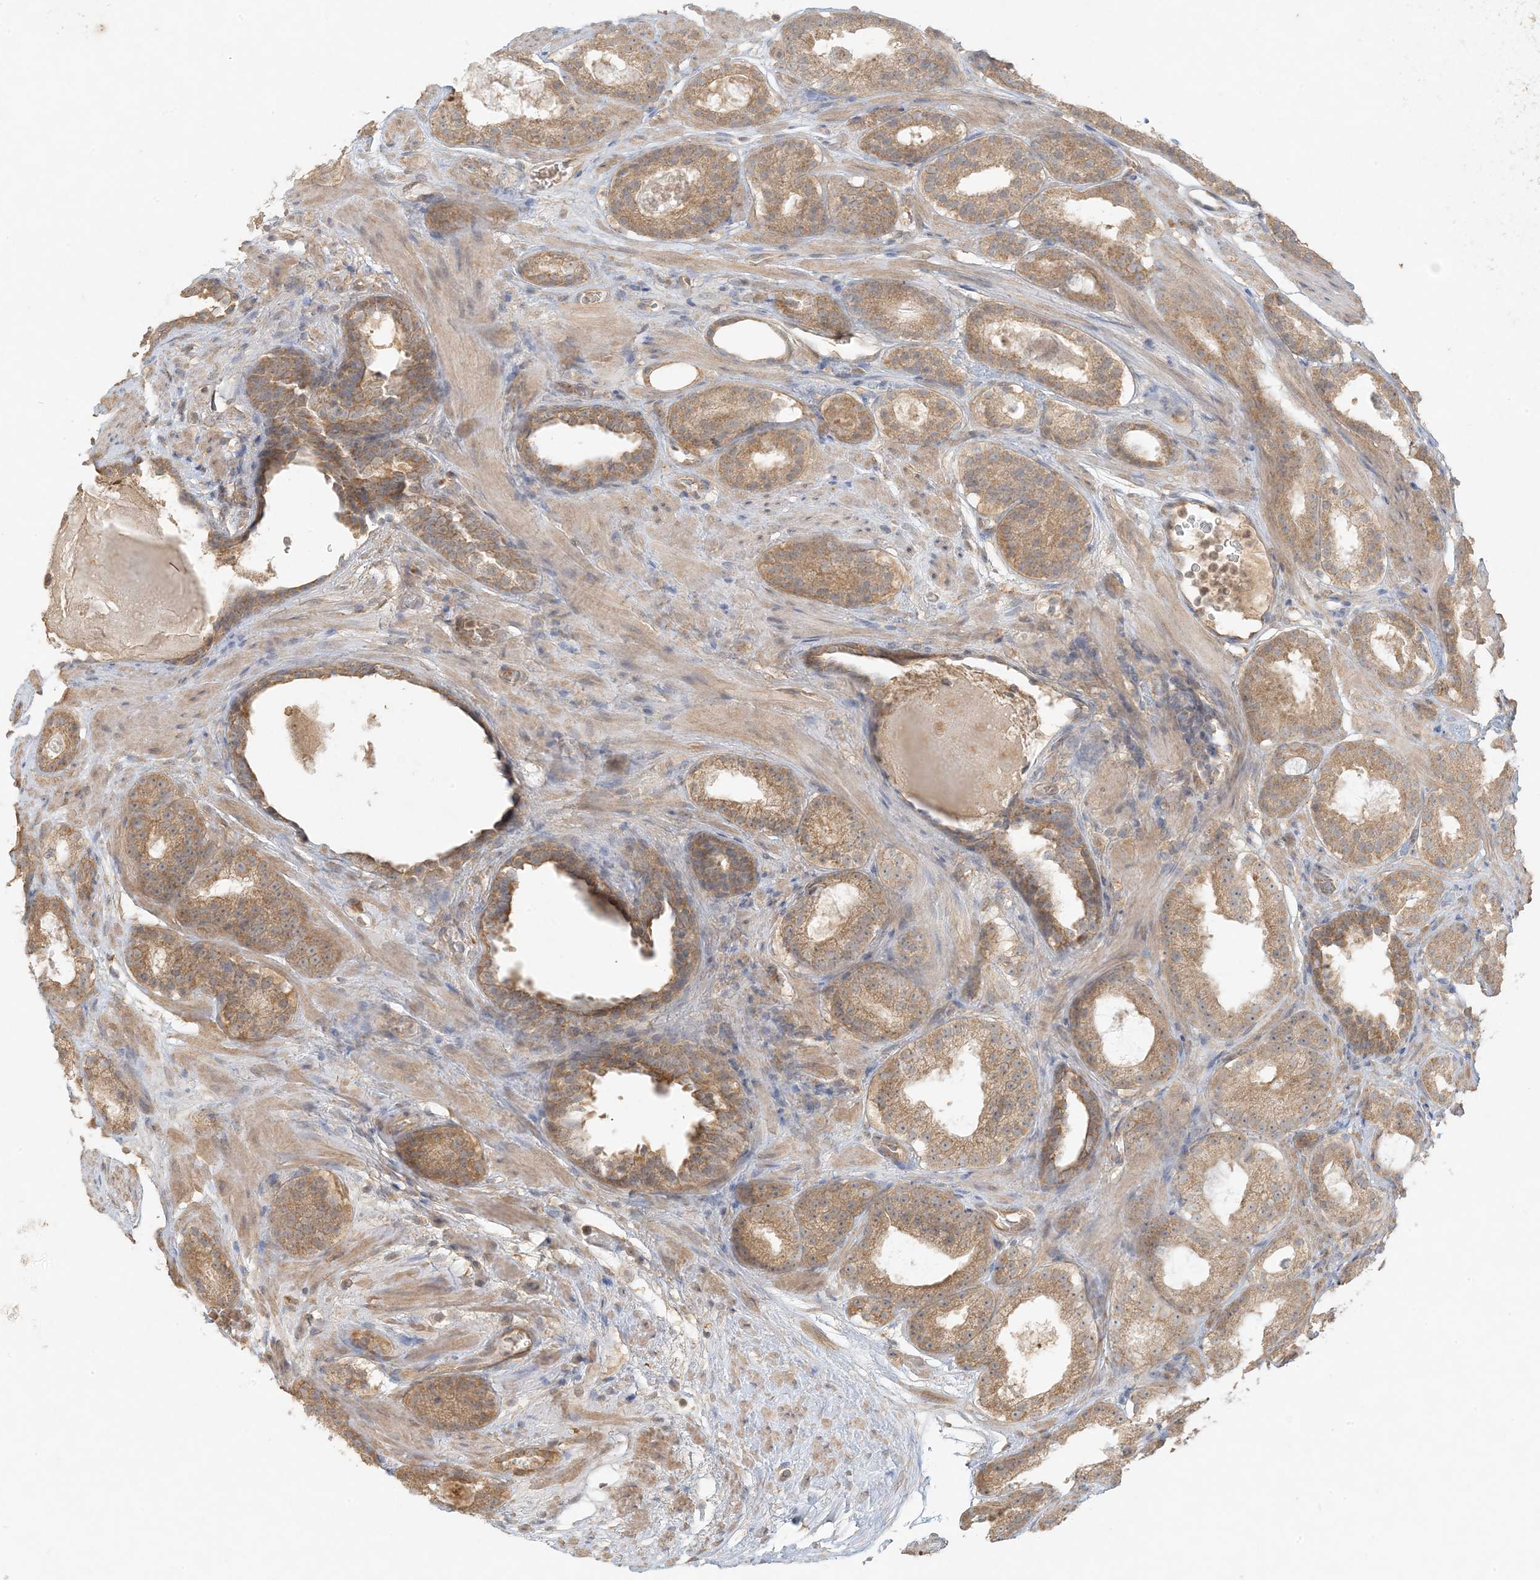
{"staining": {"intensity": "moderate", "quantity": ">75%", "location": "cytoplasmic/membranous"}, "tissue": "prostate cancer", "cell_type": "Tumor cells", "image_type": "cancer", "snomed": [{"axis": "morphology", "description": "Adenocarcinoma, Low grade"}, {"axis": "topography", "description": "Prostate"}], "caption": "A medium amount of moderate cytoplasmic/membranous positivity is appreciated in about >75% of tumor cells in low-grade adenocarcinoma (prostate) tissue. The staining was performed using DAB, with brown indicating positive protein expression. Nuclei are stained blue with hematoxylin.", "gene": "MCOLN1", "patient": {"sex": "male", "age": 69}}